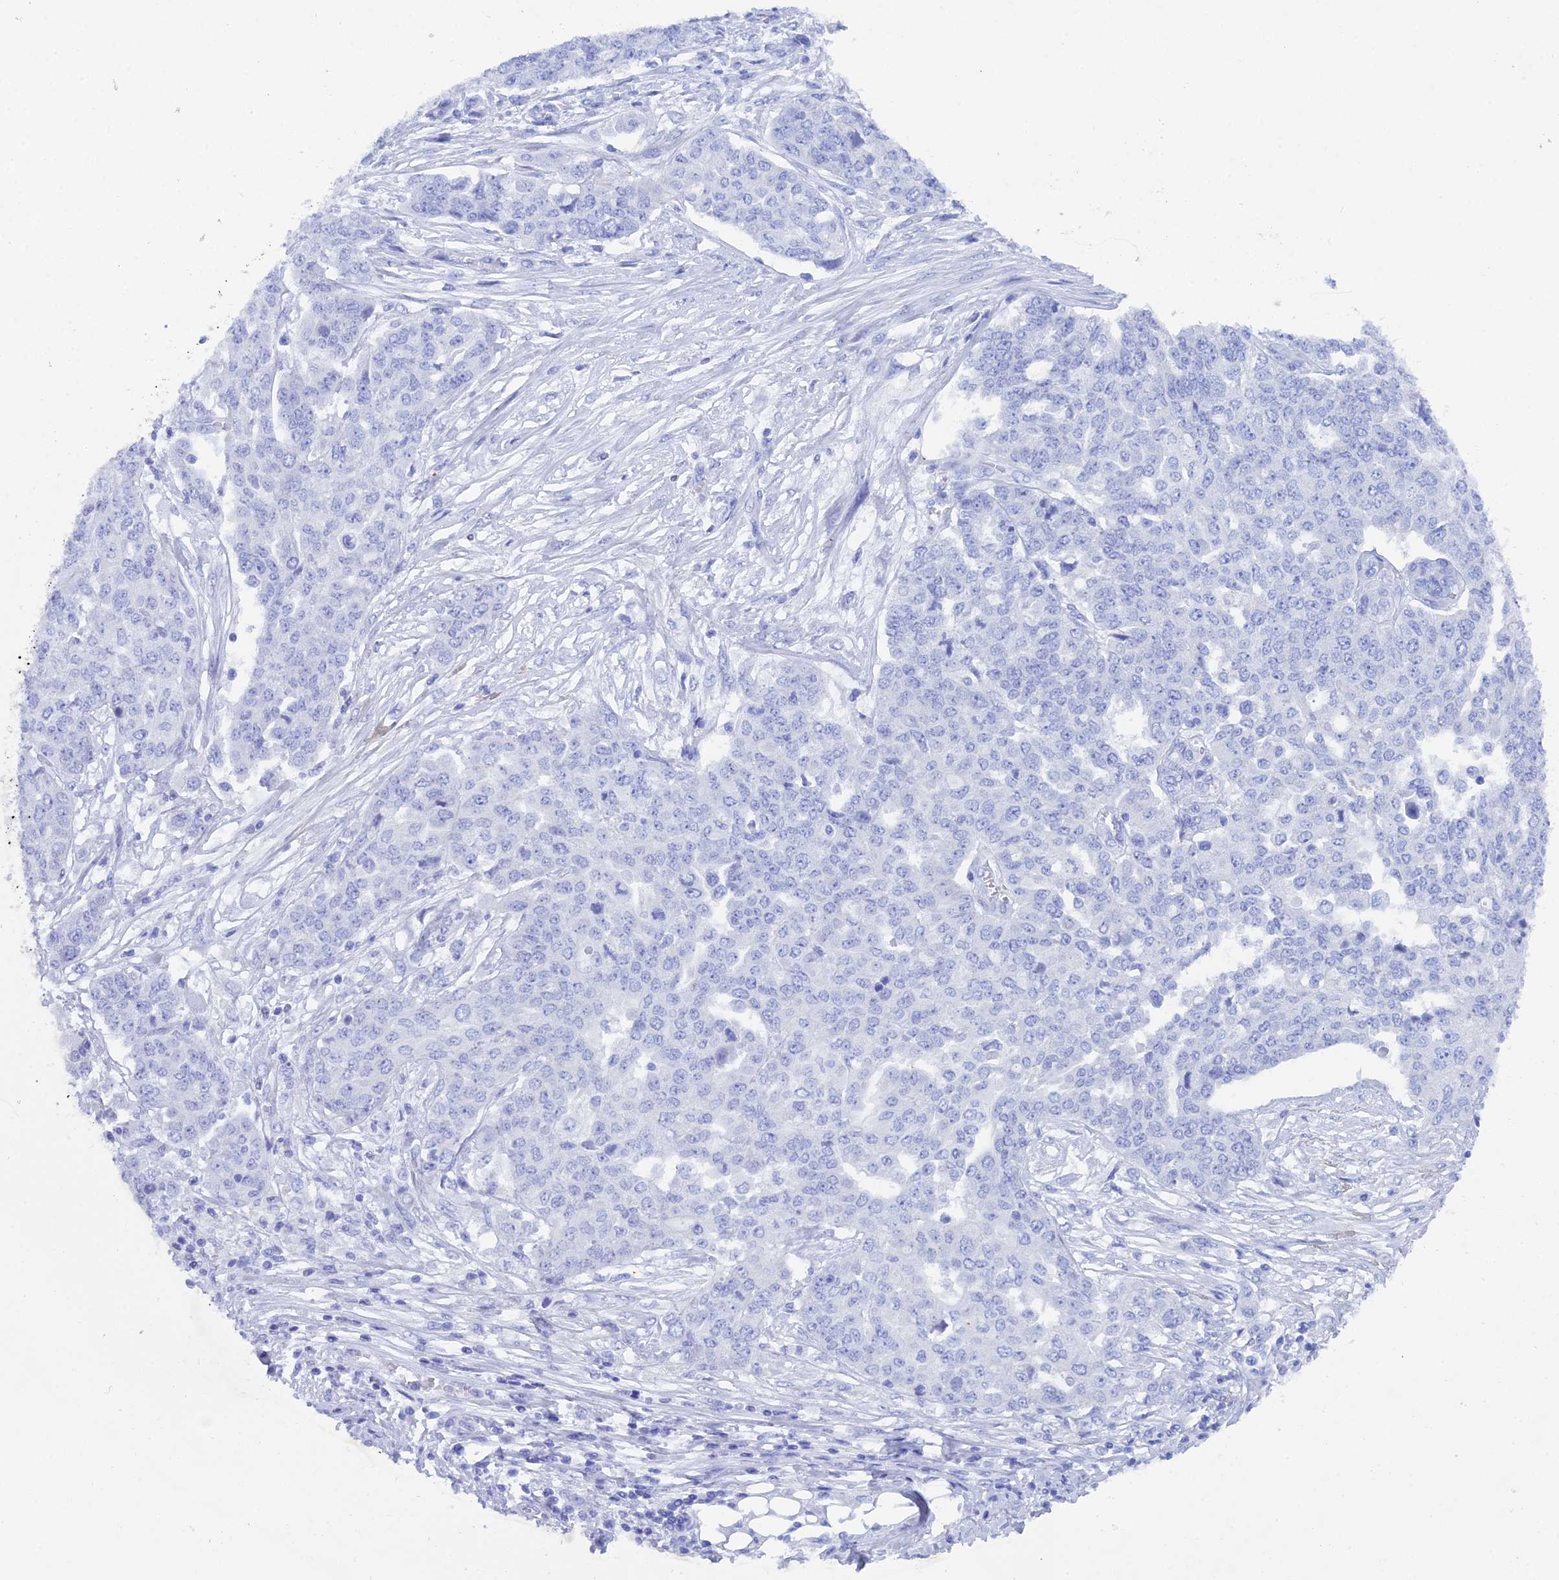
{"staining": {"intensity": "negative", "quantity": "none", "location": "none"}, "tissue": "ovarian cancer", "cell_type": "Tumor cells", "image_type": "cancer", "snomed": [{"axis": "morphology", "description": "Cystadenocarcinoma, serous, NOS"}, {"axis": "topography", "description": "Soft tissue"}, {"axis": "topography", "description": "Ovary"}], "caption": "Immunohistochemistry (IHC) of human serous cystadenocarcinoma (ovarian) displays no expression in tumor cells. (DAB (3,3'-diaminobenzidine) IHC with hematoxylin counter stain).", "gene": "REG1A", "patient": {"sex": "female", "age": 57}}